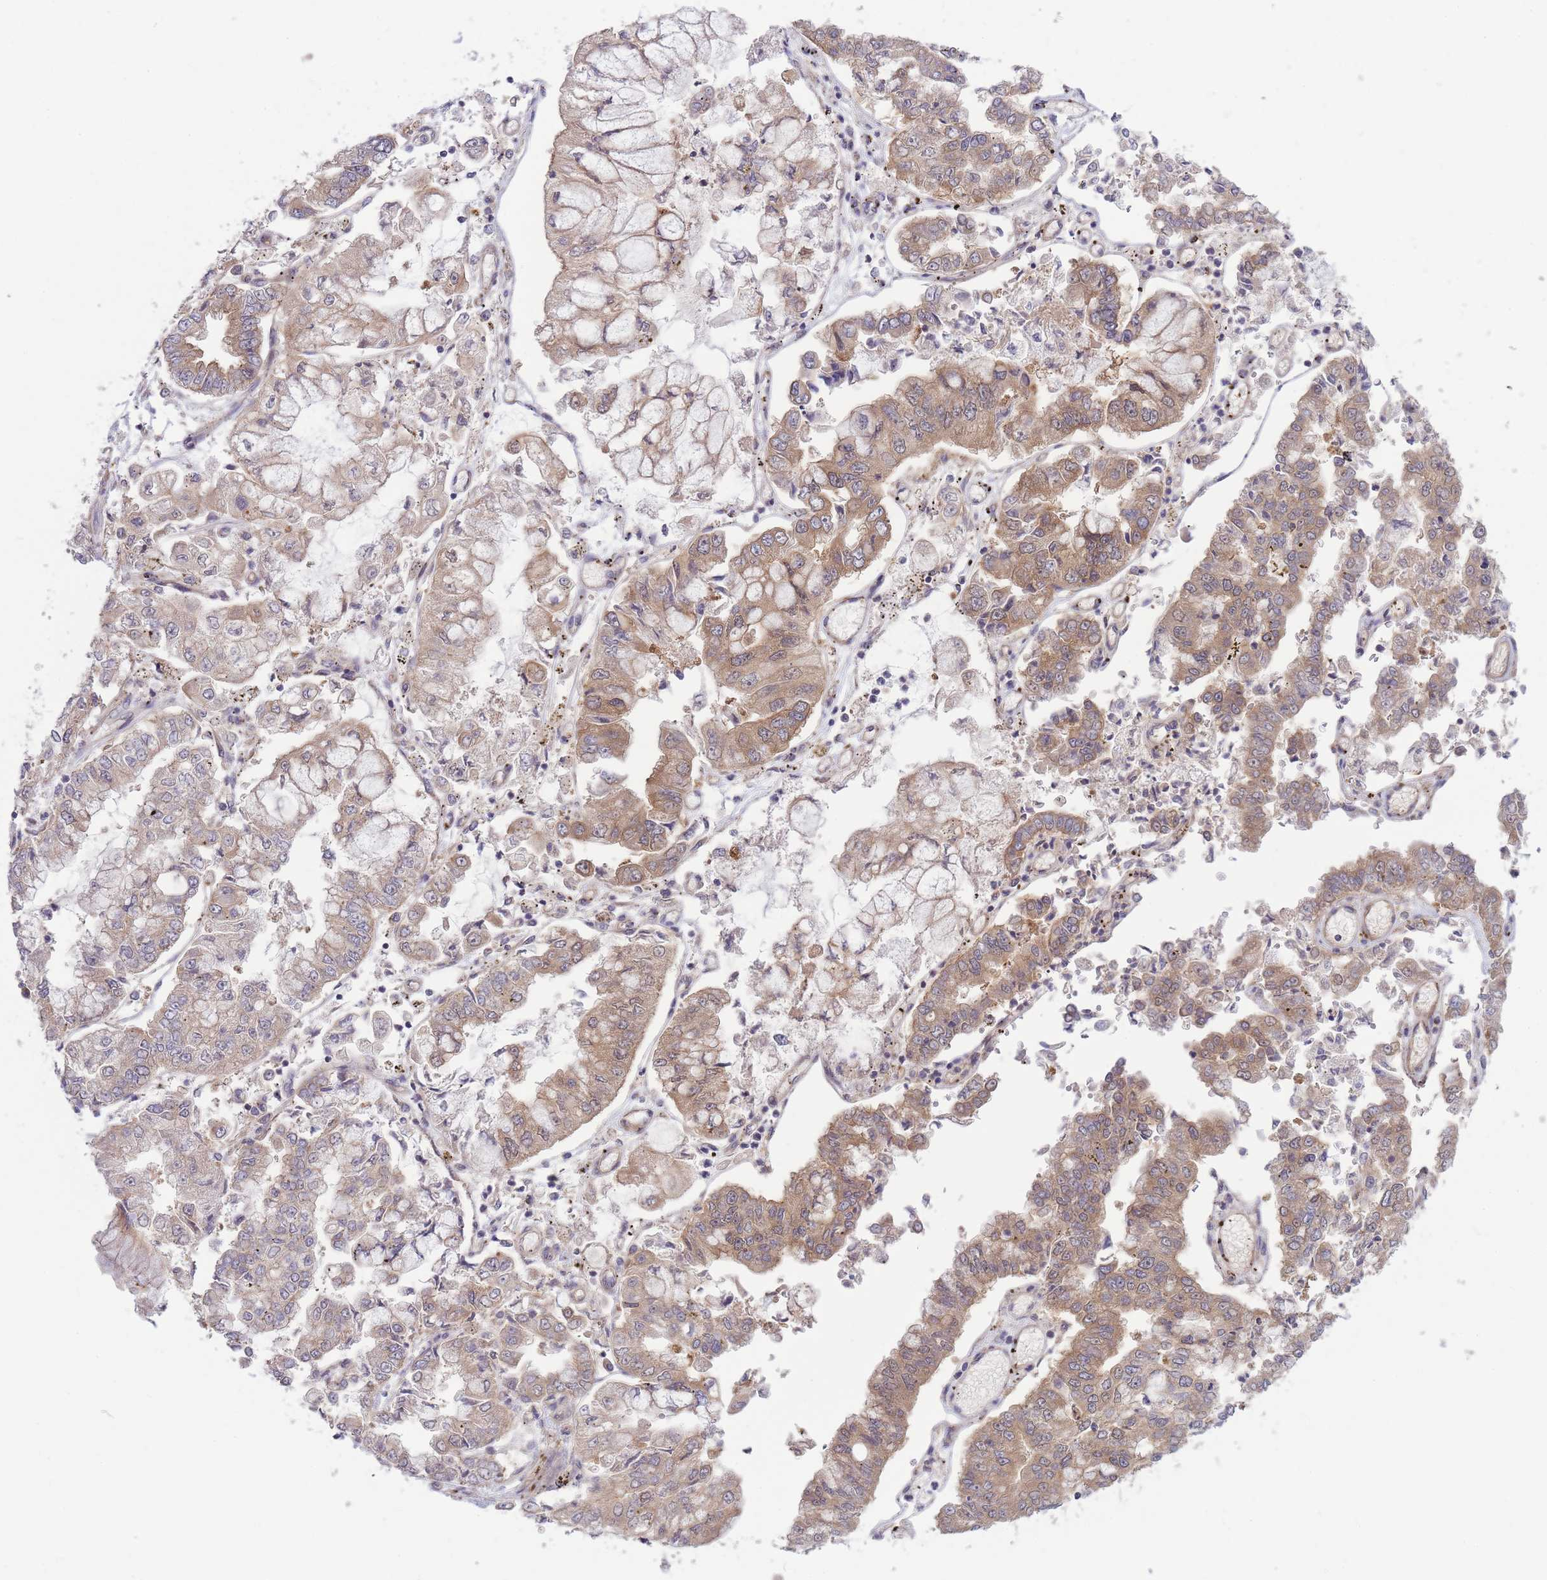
{"staining": {"intensity": "moderate", "quantity": "25%-75%", "location": "cytoplasmic/membranous"}, "tissue": "stomach cancer", "cell_type": "Tumor cells", "image_type": "cancer", "snomed": [{"axis": "morphology", "description": "Adenocarcinoma, NOS"}, {"axis": "topography", "description": "Stomach"}], "caption": "This is a histology image of IHC staining of stomach cancer (adenocarcinoma), which shows moderate positivity in the cytoplasmic/membranous of tumor cells.", "gene": "PFDN6", "patient": {"sex": "male", "age": 76}}